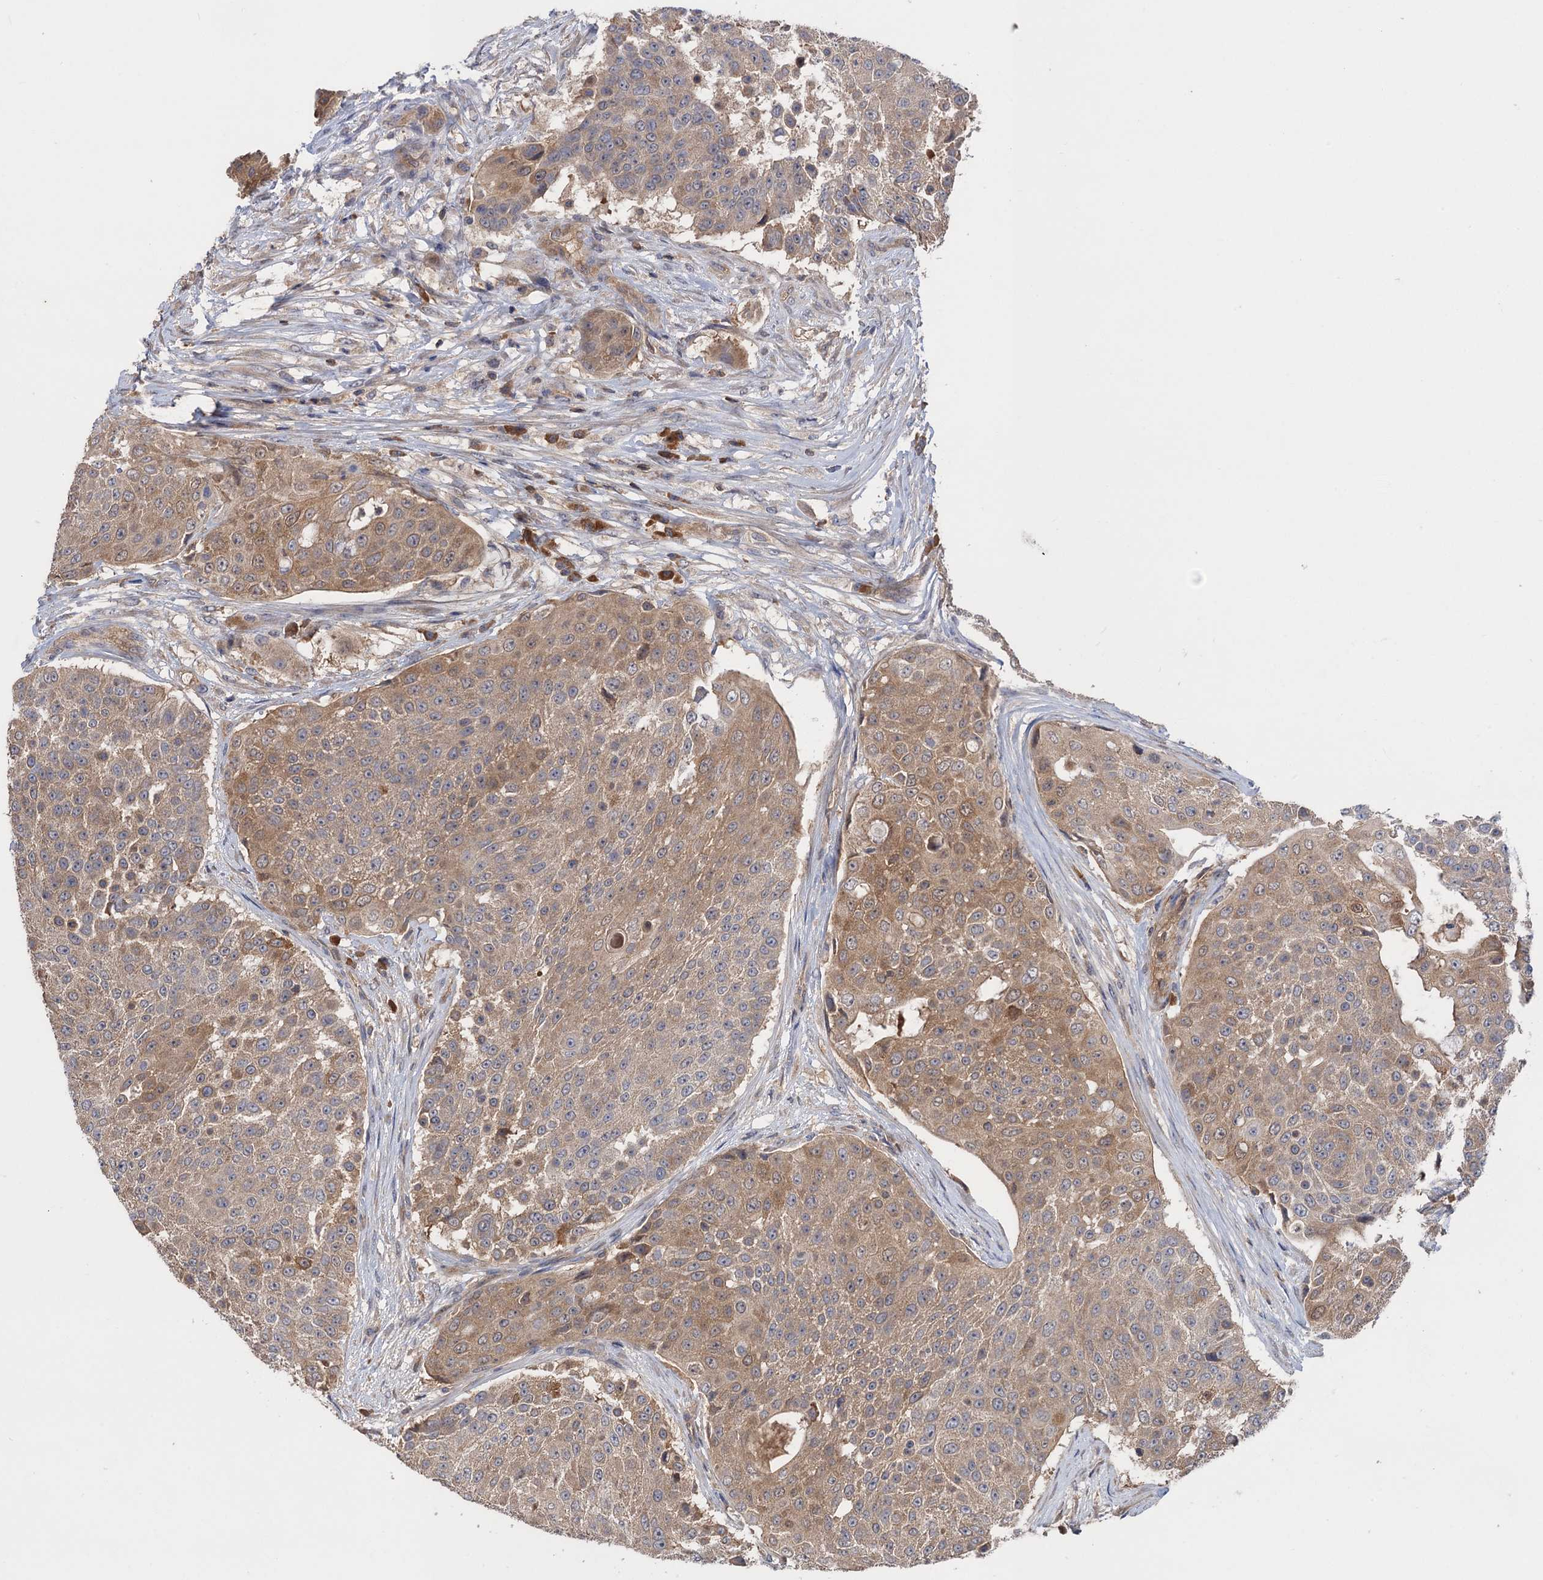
{"staining": {"intensity": "weak", "quantity": ">75%", "location": "cytoplasmic/membranous"}, "tissue": "urothelial cancer", "cell_type": "Tumor cells", "image_type": "cancer", "snomed": [{"axis": "morphology", "description": "Urothelial carcinoma, High grade"}, {"axis": "topography", "description": "Urinary bladder"}], "caption": "The immunohistochemical stain highlights weak cytoplasmic/membranous expression in tumor cells of urothelial cancer tissue.", "gene": "DGKA", "patient": {"sex": "female", "age": 63}}